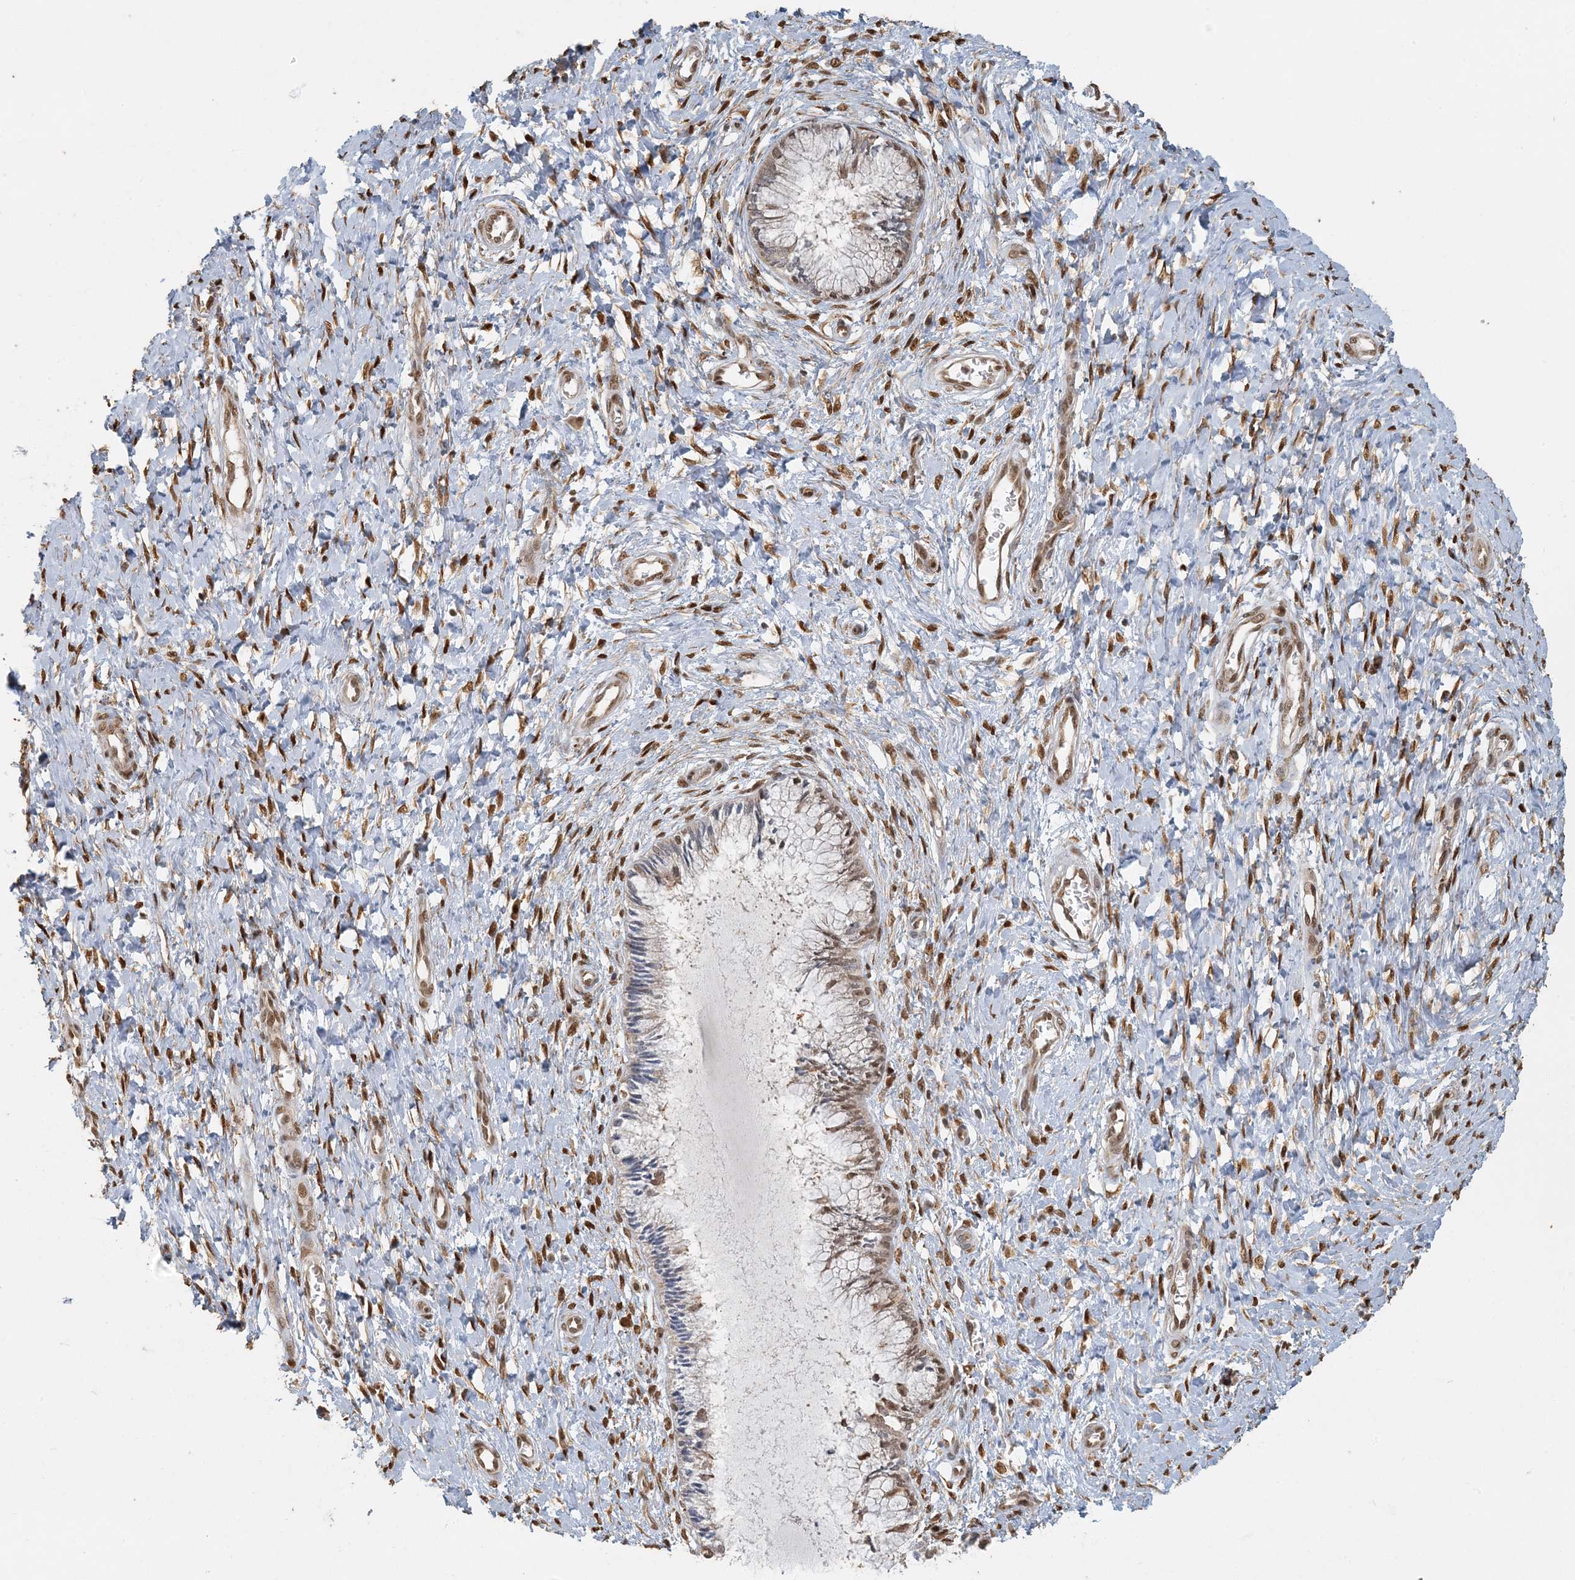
{"staining": {"intensity": "moderate", "quantity": "25%-75%", "location": "nuclear"}, "tissue": "cervix", "cell_type": "Glandular cells", "image_type": "normal", "snomed": [{"axis": "morphology", "description": "Normal tissue, NOS"}, {"axis": "topography", "description": "Cervix"}], "caption": "Benign cervix exhibits moderate nuclear positivity in approximately 25%-75% of glandular cells, visualized by immunohistochemistry. Using DAB (brown) and hematoxylin (blue) stains, captured at high magnification using brightfield microscopy.", "gene": "AK9", "patient": {"sex": "female", "age": 55}}